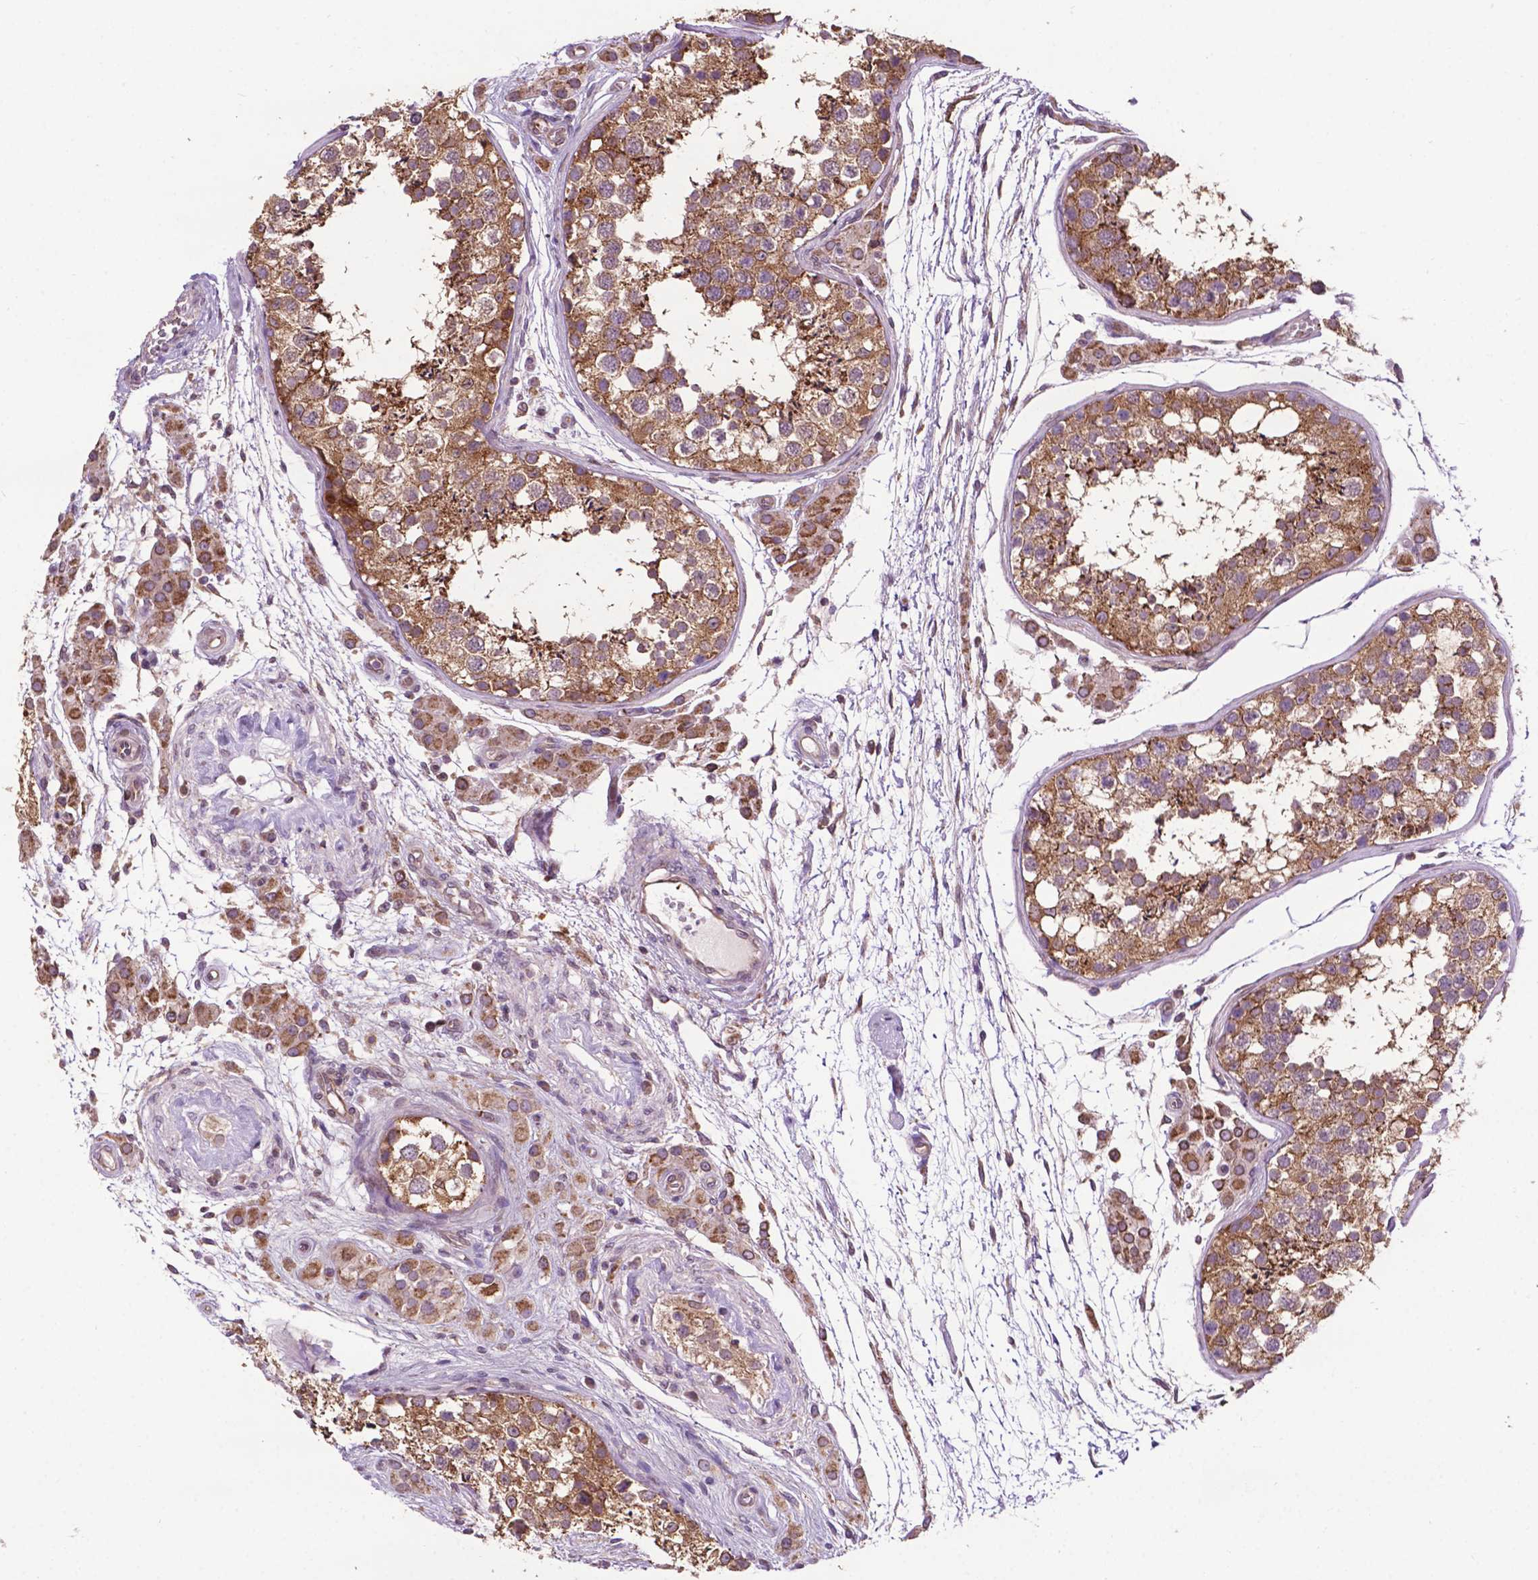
{"staining": {"intensity": "moderate", "quantity": ">75%", "location": "cytoplasmic/membranous"}, "tissue": "testis", "cell_type": "Cells in seminiferous ducts", "image_type": "normal", "snomed": [{"axis": "morphology", "description": "Normal tissue, NOS"}, {"axis": "morphology", "description": "Seminoma, NOS"}, {"axis": "topography", "description": "Testis"}], "caption": "This photomicrograph exhibits IHC staining of normal human testis, with medium moderate cytoplasmic/membranous positivity in about >75% of cells in seminiferous ducts.", "gene": "SPNS2", "patient": {"sex": "male", "age": 29}}